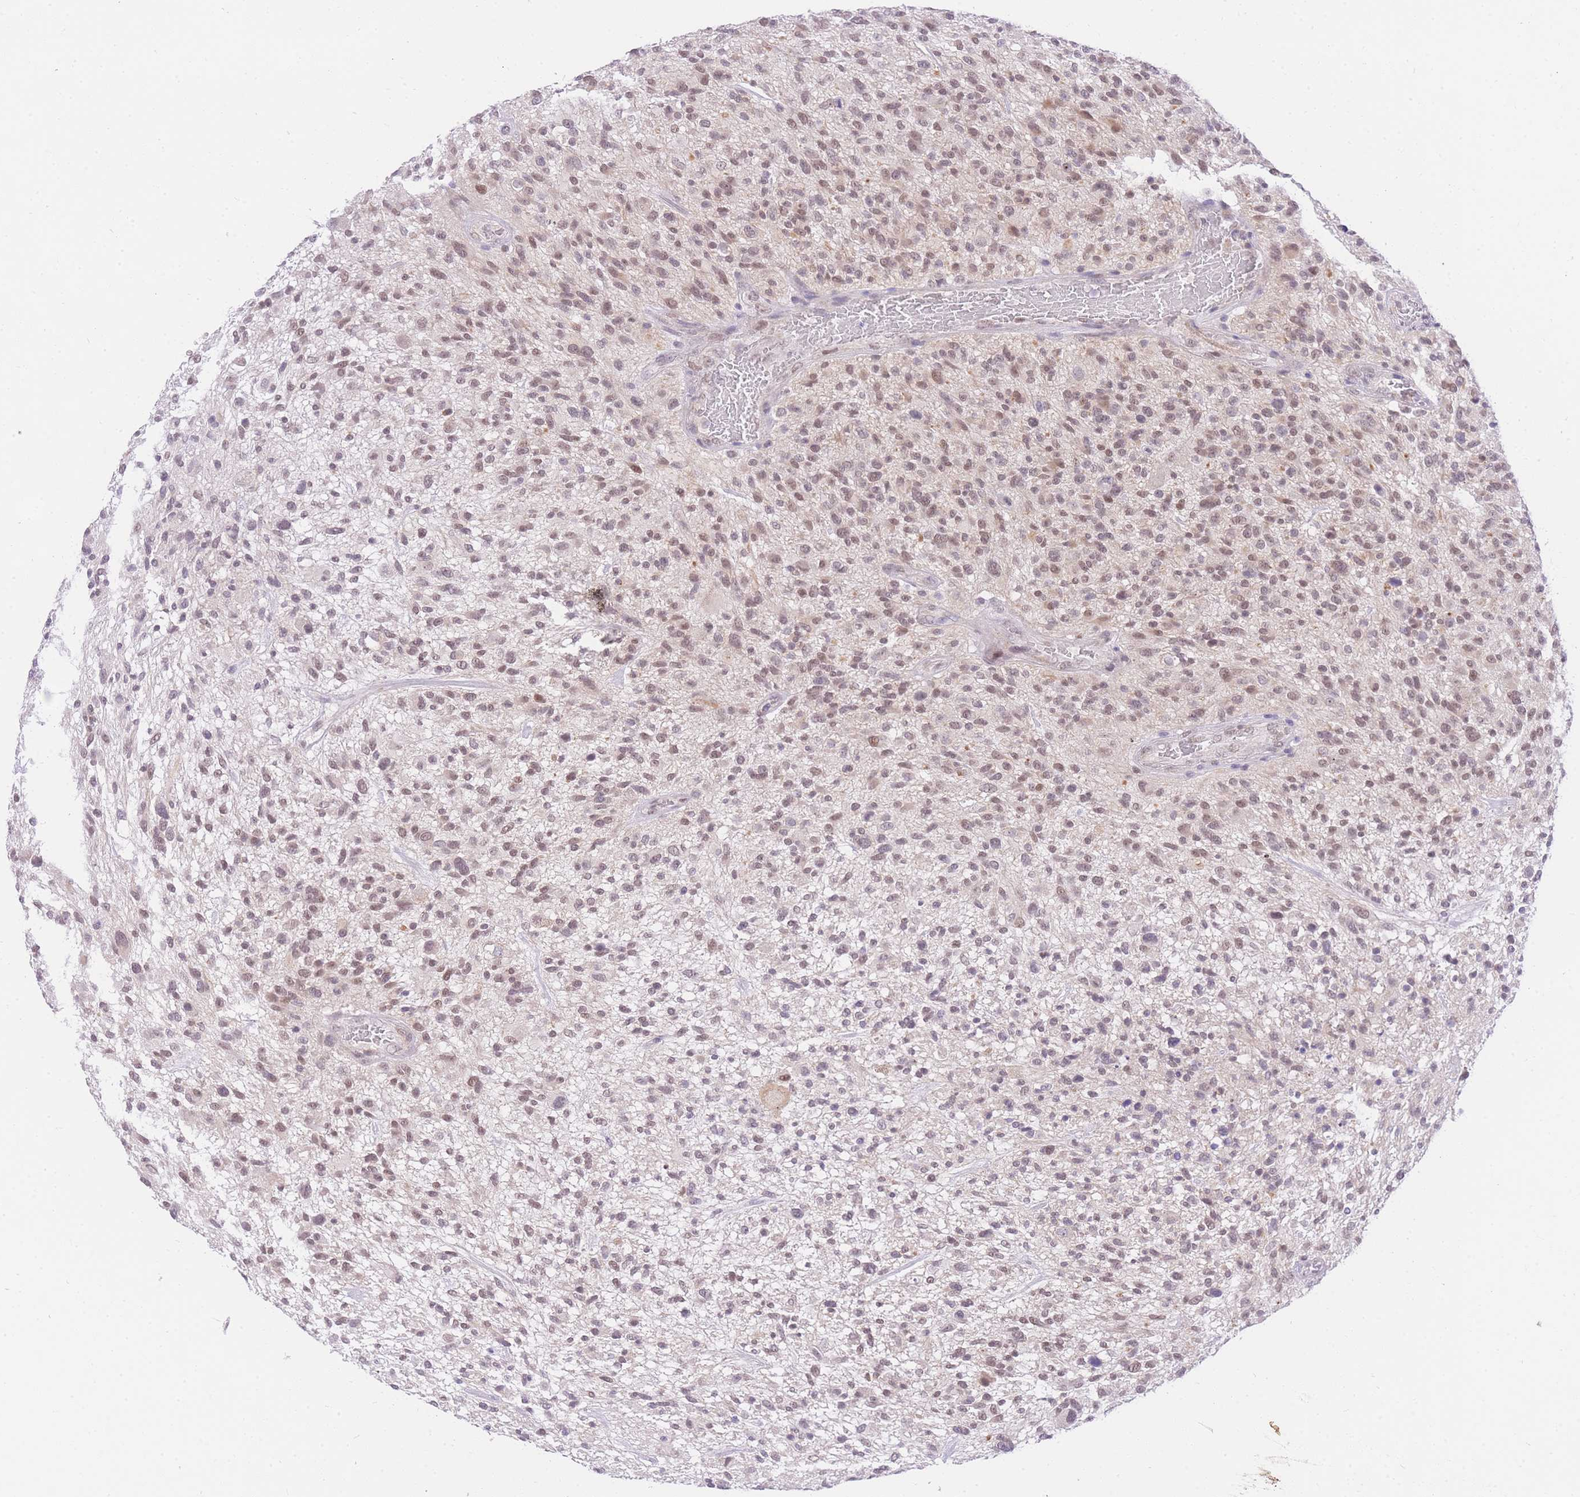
{"staining": {"intensity": "moderate", "quantity": ">75%", "location": "nuclear"}, "tissue": "glioma", "cell_type": "Tumor cells", "image_type": "cancer", "snomed": [{"axis": "morphology", "description": "Glioma, malignant, High grade"}, {"axis": "topography", "description": "Brain"}], "caption": "Human glioma stained for a protein (brown) displays moderate nuclear positive expression in approximately >75% of tumor cells.", "gene": "UBXN7", "patient": {"sex": "male", "age": 47}}